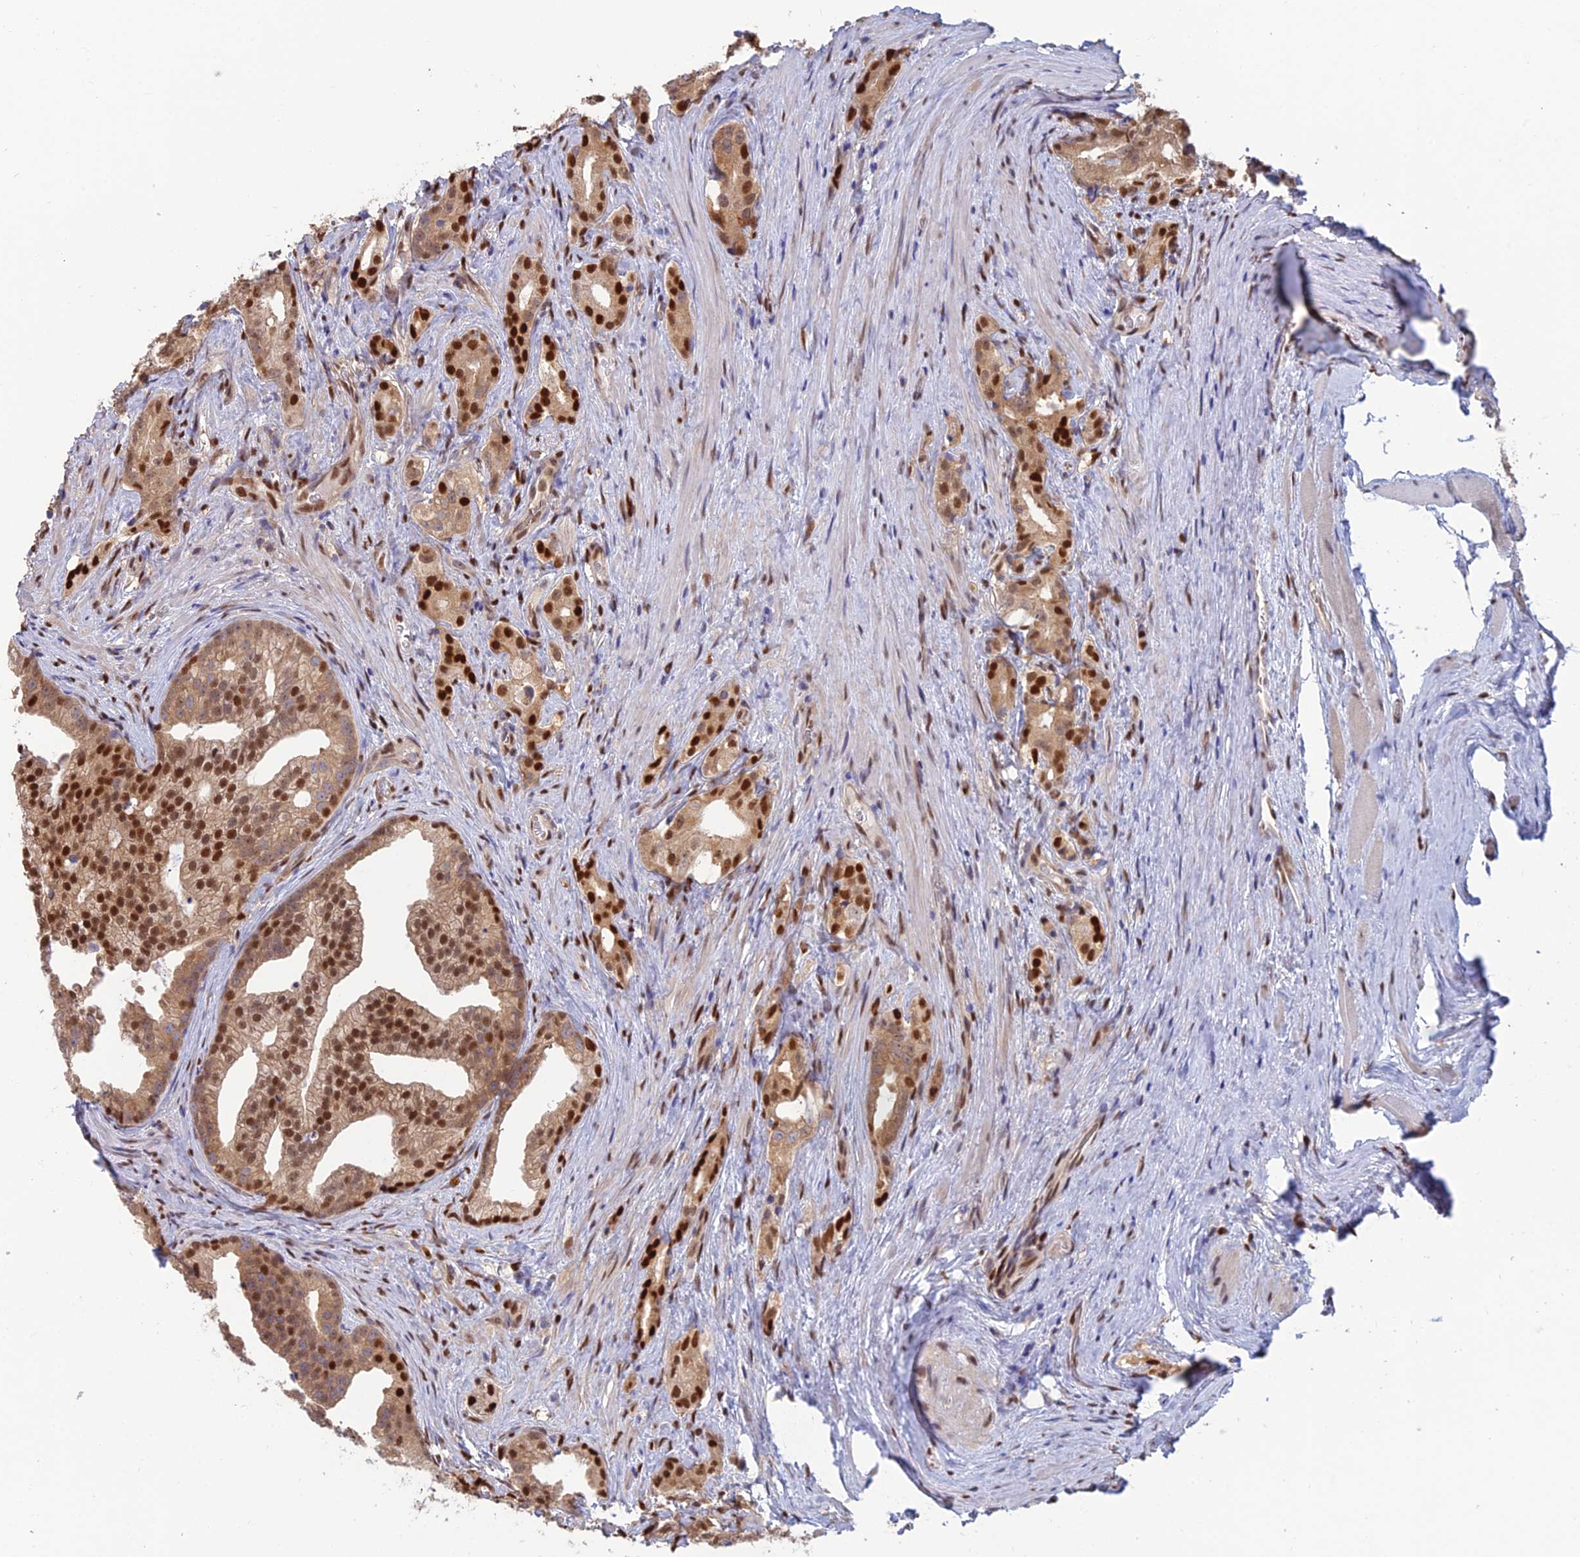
{"staining": {"intensity": "strong", "quantity": ">75%", "location": "nuclear"}, "tissue": "prostate cancer", "cell_type": "Tumor cells", "image_type": "cancer", "snomed": [{"axis": "morphology", "description": "Adenocarcinoma, Low grade"}, {"axis": "topography", "description": "Prostate"}], "caption": "Strong nuclear positivity is present in approximately >75% of tumor cells in prostate adenocarcinoma (low-grade). (Brightfield microscopy of DAB IHC at high magnification).", "gene": "DNPEP", "patient": {"sex": "male", "age": 71}}